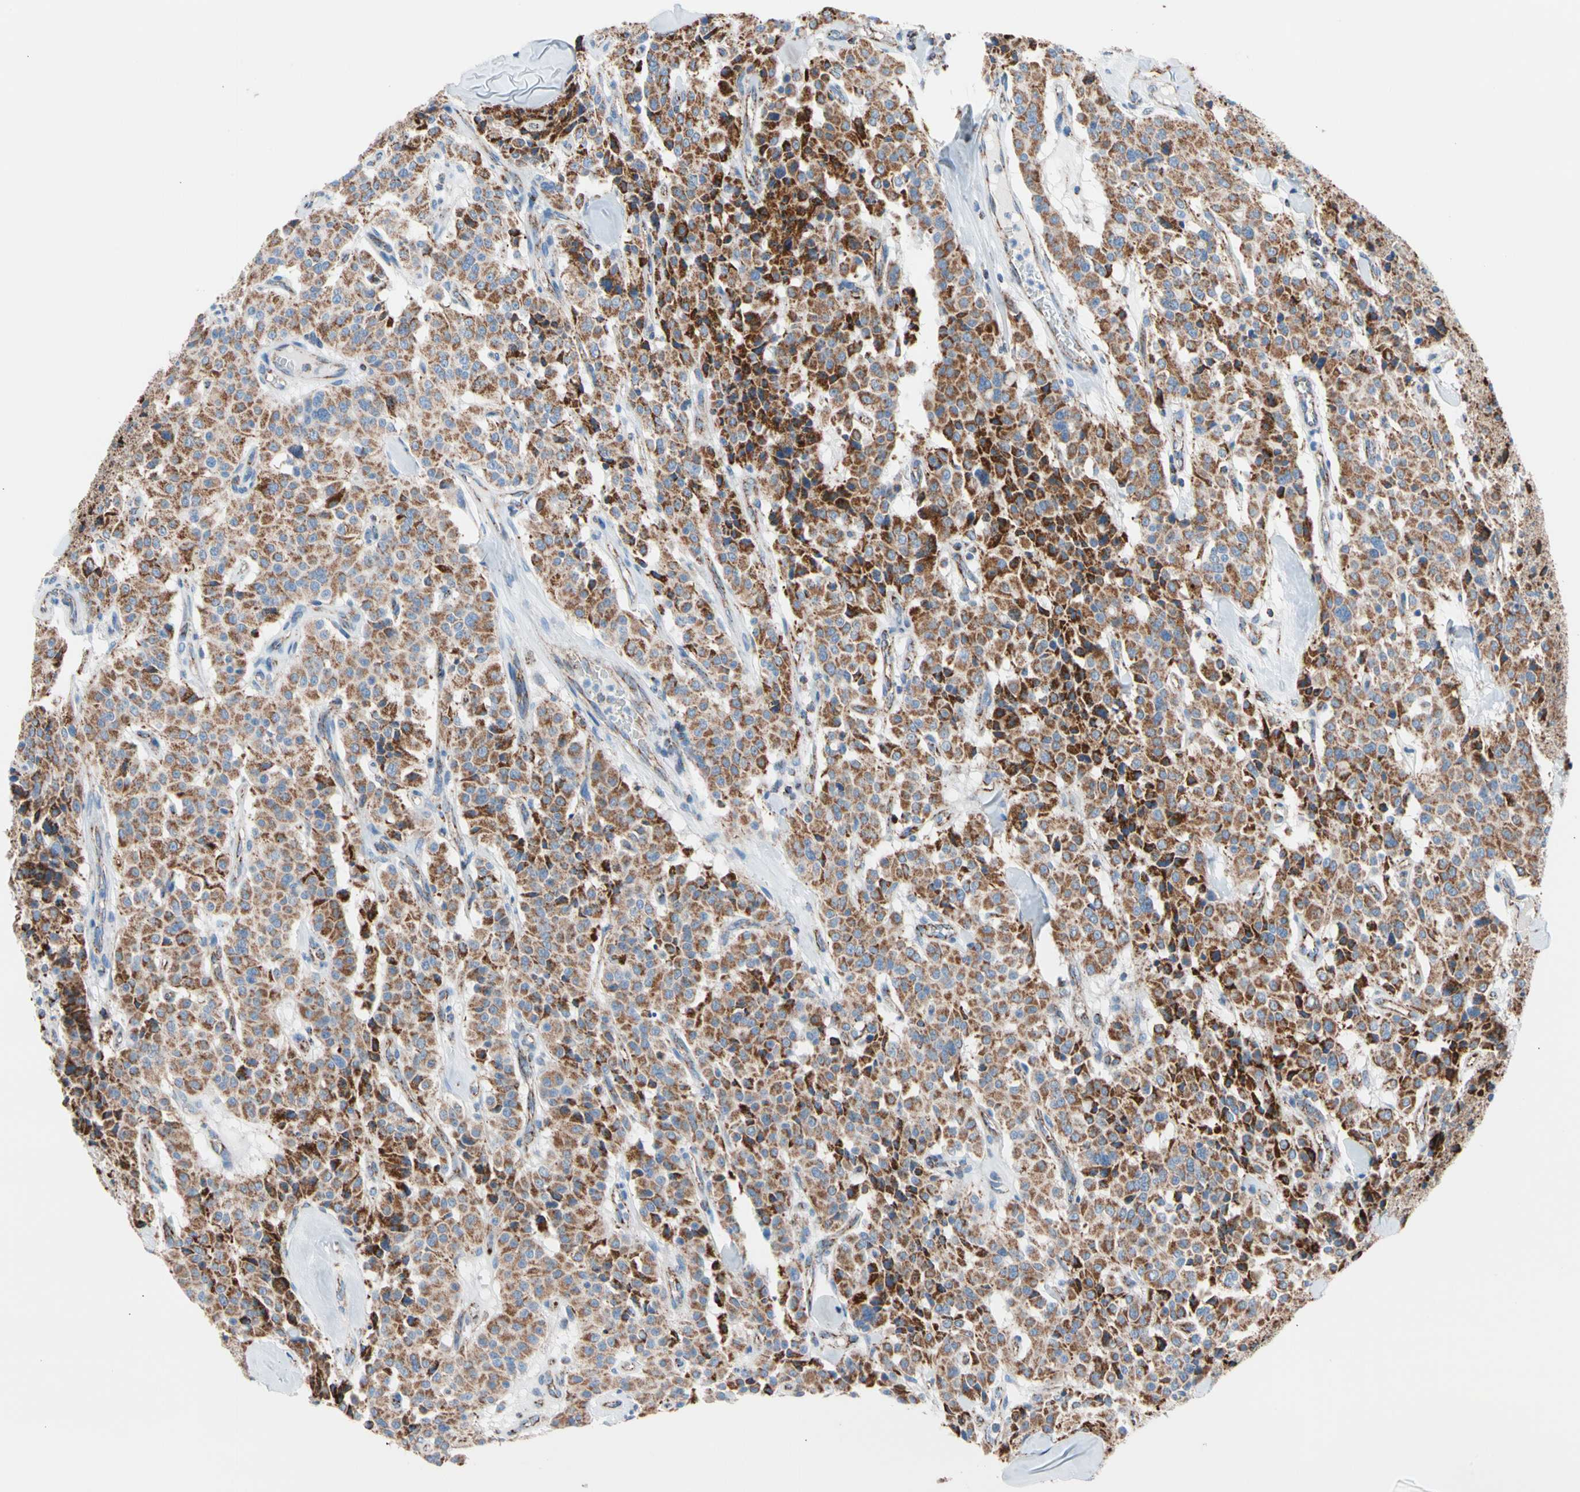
{"staining": {"intensity": "strong", "quantity": ">75%", "location": "cytoplasmic/membranous"}, "tissue": "carcinoid", "cell_type": "Tumor cells", "image_type": "cancer", "snomed": [{"axis": "morphology", "description": "Carcinoid, malignant, NOS"}, {"axis": "topography", "description": "Lung"}], "caption": "Strong cytoplasmic/membranous staining is seen in about >75% of tumor cells in carcinoid.", "gene": "HK1", "patient": {"sex": "male", "age": 30}}